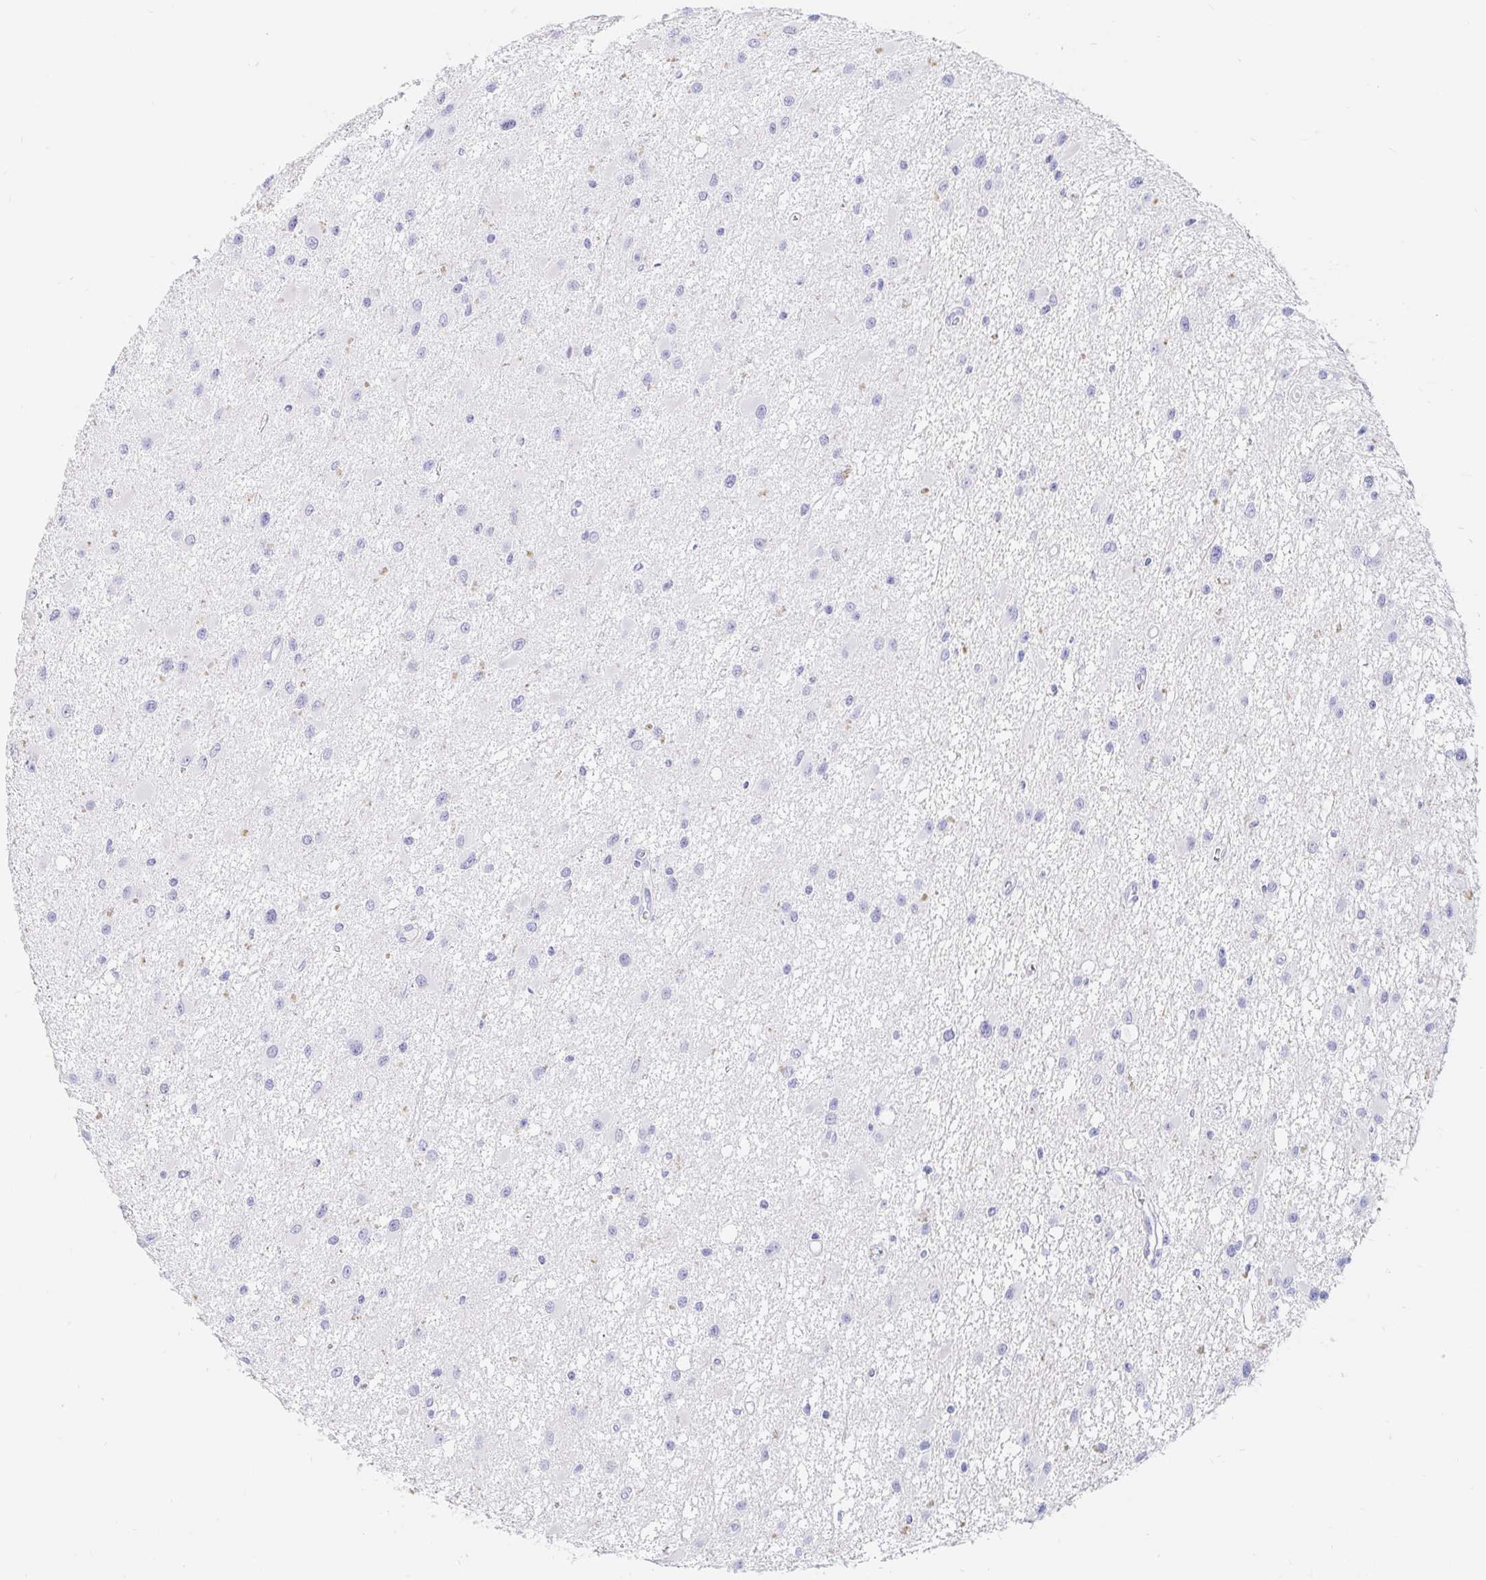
{"staining": {"intensity": "negative", "quantity": "none", "location": "none"}, "tissue": "glioma", "cell_type": "Tumor cells", "image_type": "cancer", "snomed": [{"axis": "morphology", "description": "Glioma, malignant, High grade"}, {"axis": "topography", "description": "Brain"}], "caption": "Immunohistochemistry (IHC) micrograph of human glioma stained for a protein (brown), which exhibits no expression in tumor cells.", "gene": "OR6T1", "patient": {"sex": "male", "age": 54}}